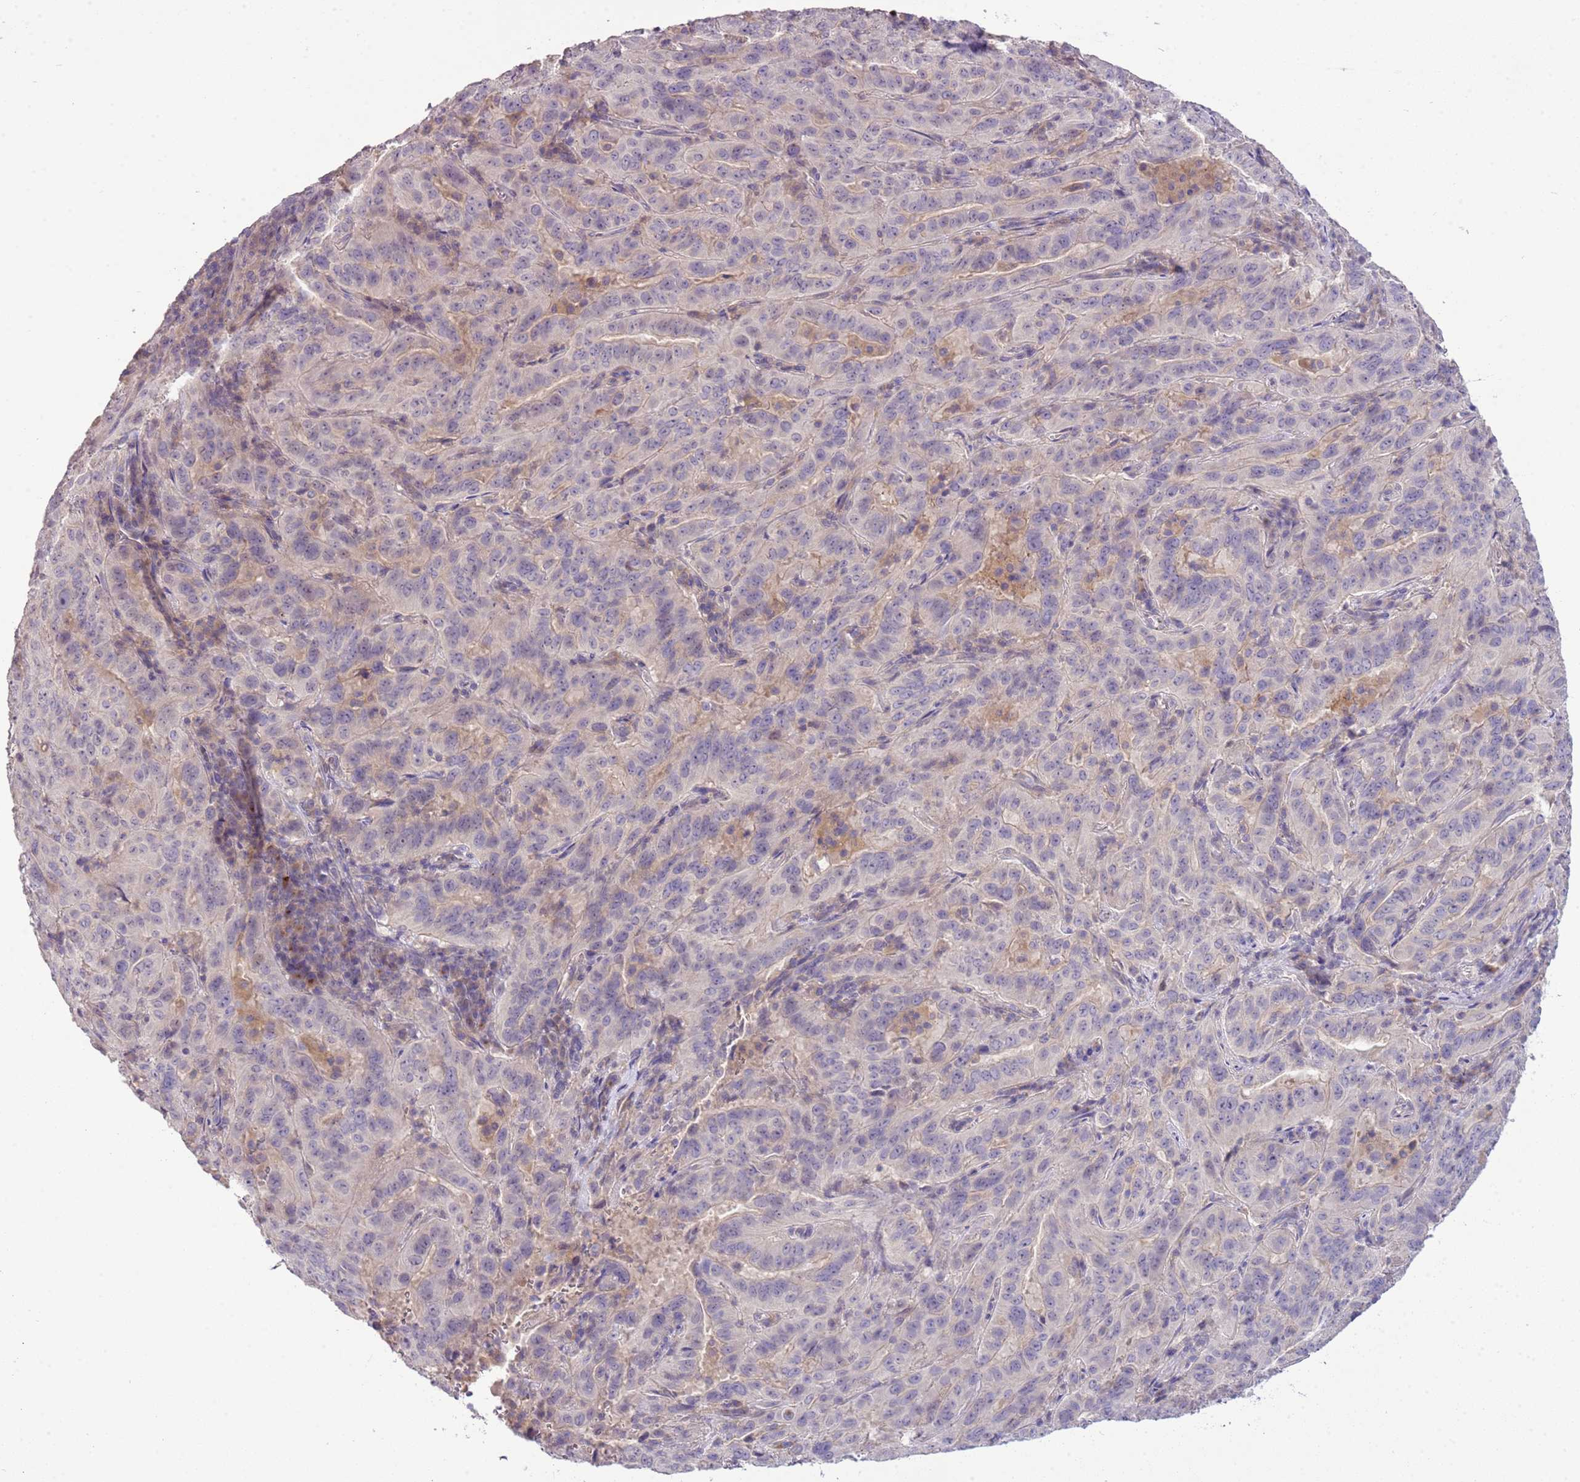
{"staining": {"intensity": "negative", "quantity": "none", "location": "none"}, "tissue": "pancreatic cancer", "cell_type": "Tumor cells", "image_type": "cancer", "snomed": [{"axis": "morphology", "description": "Adenocarcinoma, NOS"}, {"axis": "topography", "description": "Pancreas"}], "caption": "High magnification brightfield microscopy of pancreatic cancer stained with DAB (brown) and counterstained with hematoxylin (blue): tumor cells show no significant positivity.", "gene": "SCAMP5", "patient": {"sex": "male", "age": 63}}